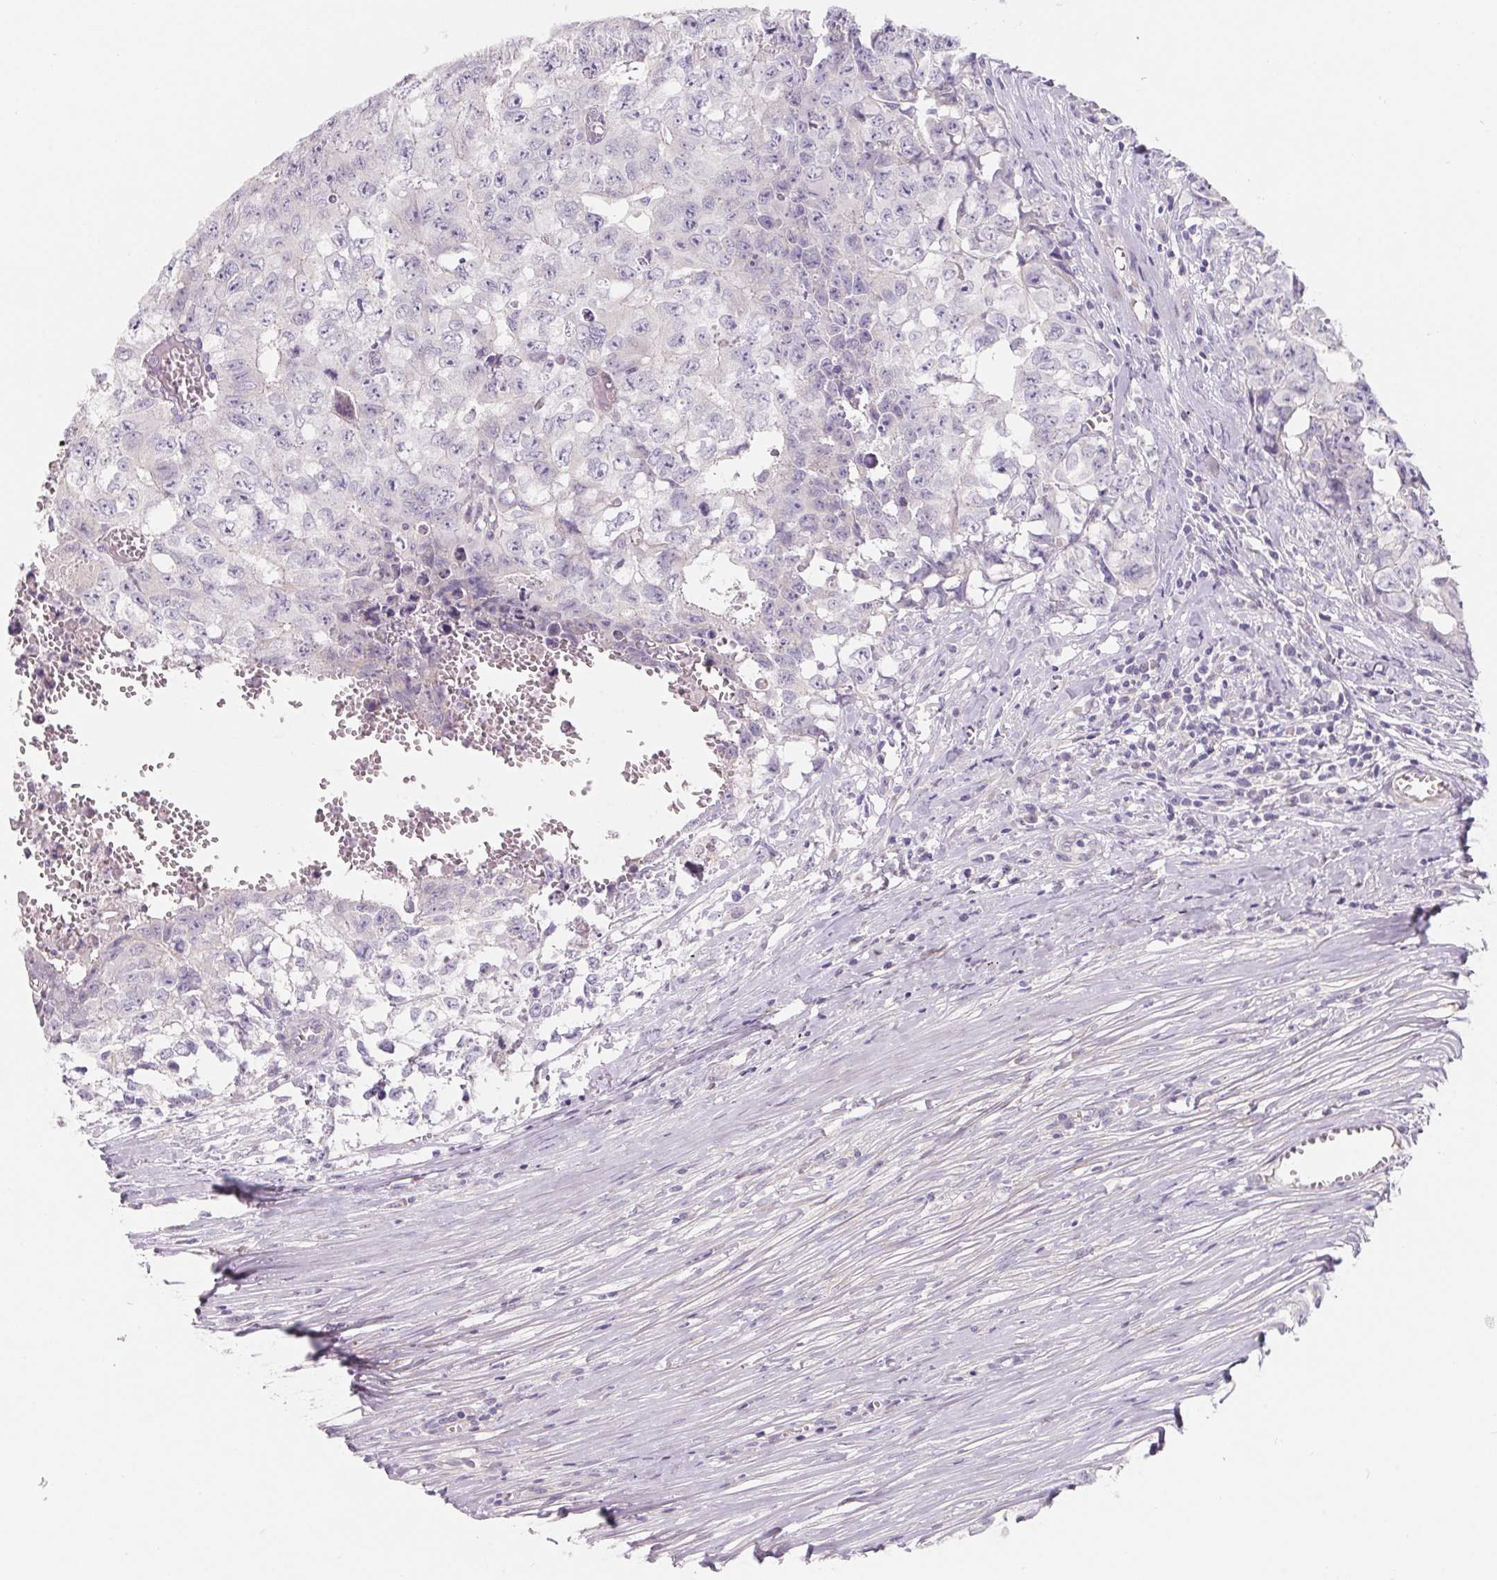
{"staining": {"intensity": "negative", "quantity": "none", "location": "none"}, "tissue": "testis cancer", "cell_type": "Tumor cells", "image_type": "cancer", "snomed": [{"axis": "morphology", "description": "Carcinoma, Embryonal, NOS"}, {"axis": "morphology", "description": "Teratoma, malignant, NOS"}, {"axis": "topography", "description": "Testis"}], "caption": "Tumor cells show no significant protein expression in testis cancer.", "gene": "LPA", "patient": {"sex": "male", "age": 24}}